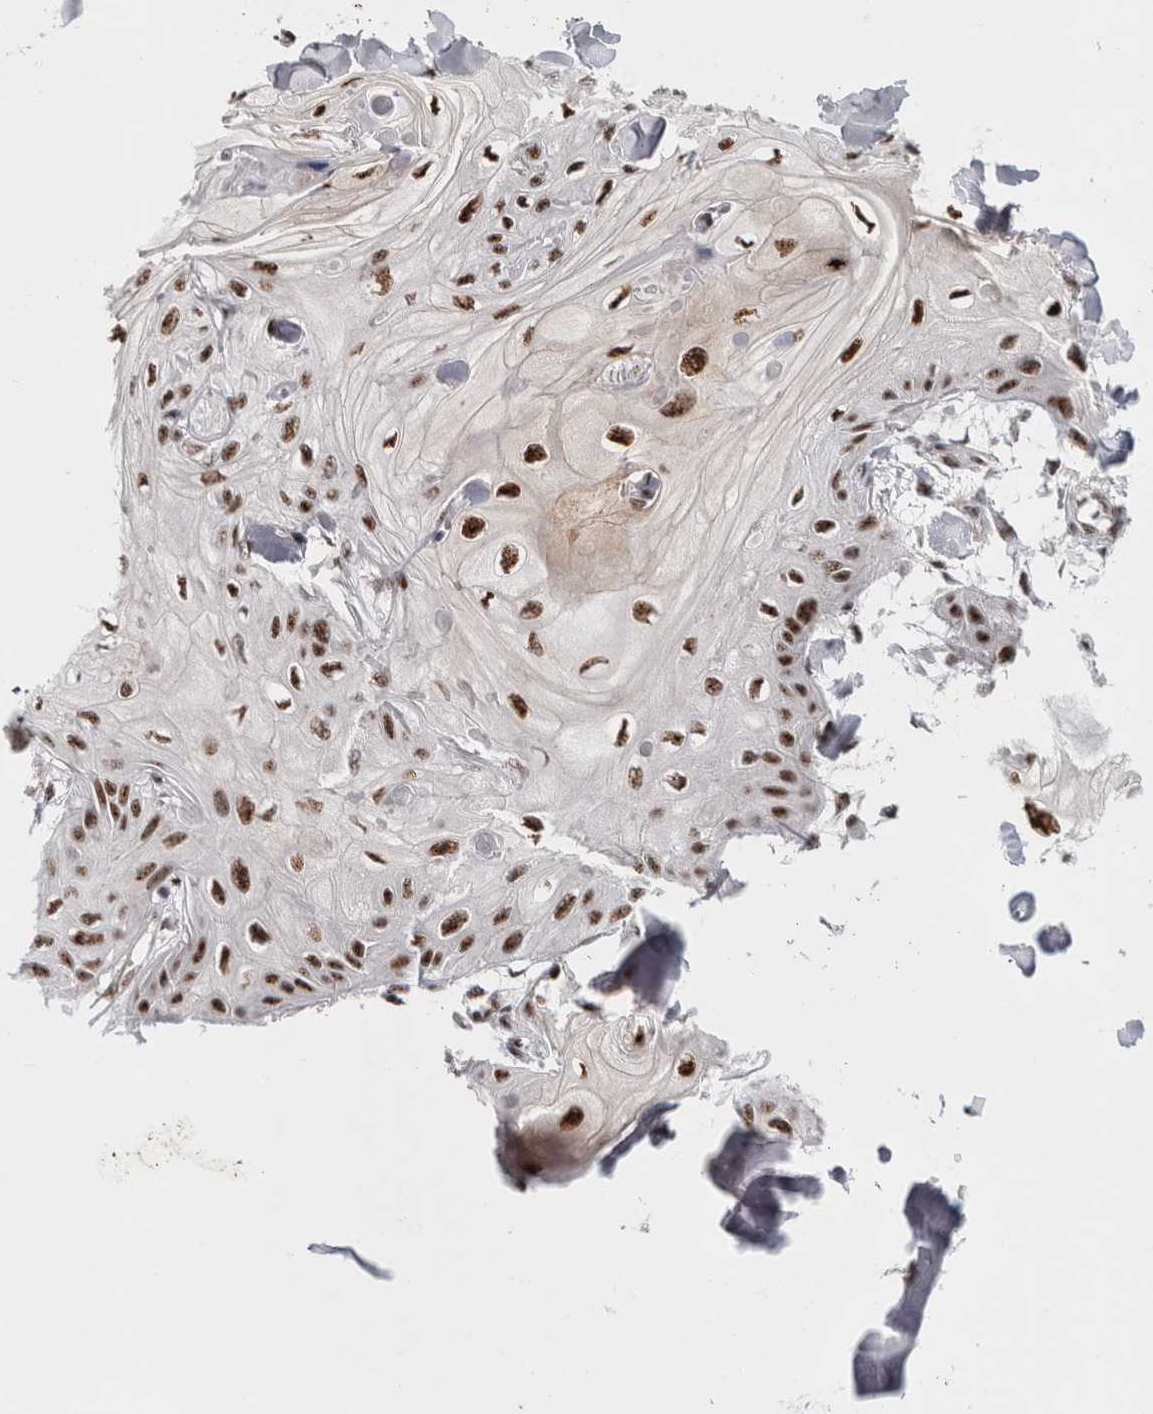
{"staining": {"intensity": "strong", "quantity": ">75%", "location": "nuclear"}, "tissue": "skin cancer", "cell_type": "Tumor cells", "image_type": "cancer", "snomed": [{"axis": "morphology", "description": "Squamous cell carcinoma, NOS"}, {"axis": "topography", "description": "Skin"}], "caption": "Immunohistochemical staining of human squamous cell carcinoma (skin) shows high levels of strong nuclear staining in about >75% of tumor cells.", "gene": "MKNK1", "patient": {"sex": "male", "age": 74}}